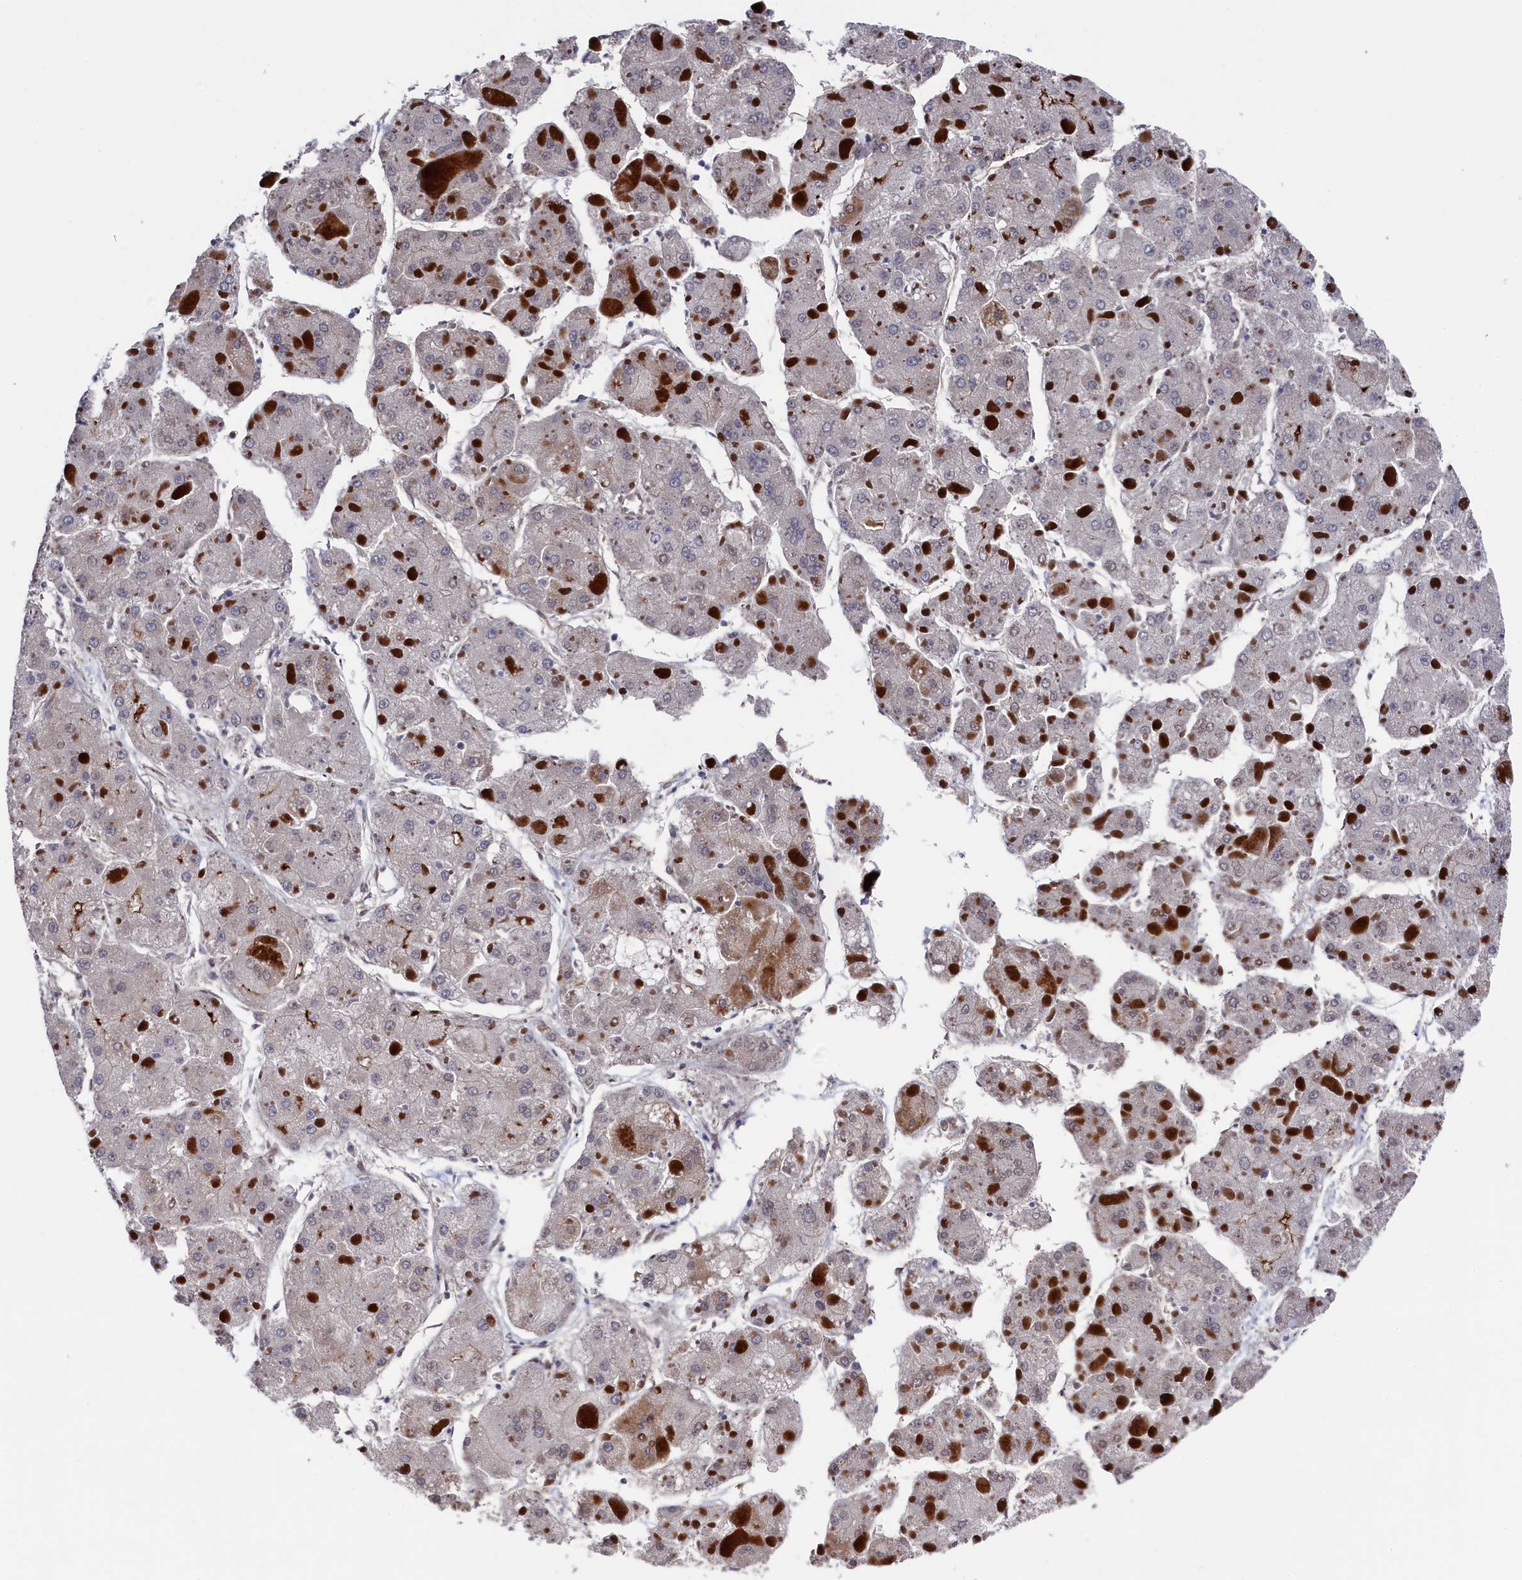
{"staining": {"intensity": "negative", "quantity": "none", "location": "none"}, "tissue": "liver cancer", "cell_type": "Tumor cells", "image_type": "cancer", "snomed": [{"axis": "morphology", "description": "Carcinoma, Hepatocellular, NOS"}, {"axis": "topography", "description": "Liver"}], "caption": "An image of human liver cancer is negative for staining in tumor cells.", "gene": "ZNF891", "patient": {"sex": "female", "age": 73}}